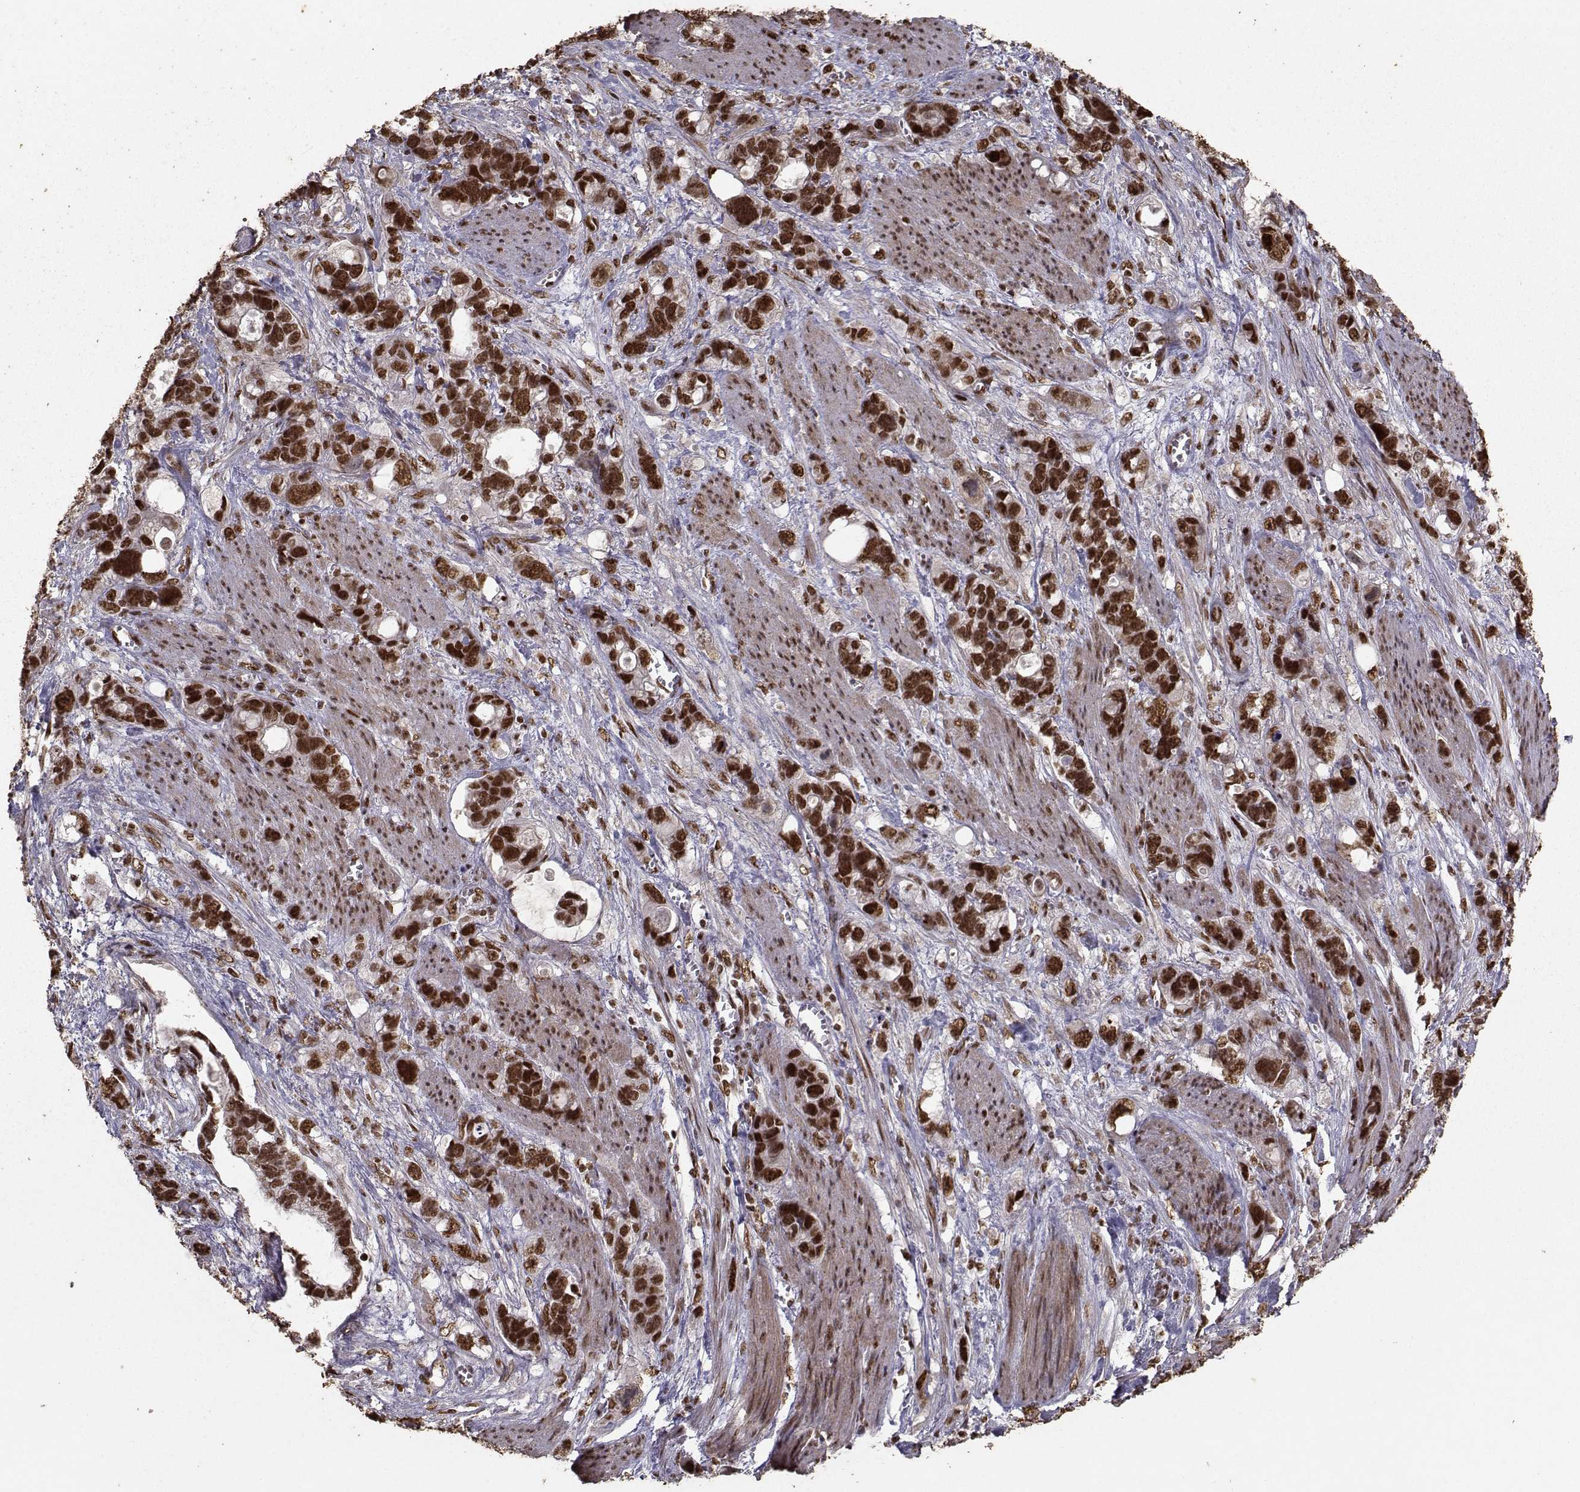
{"staining": {"intensity": "strong", "quantity": ">75%", "location": "nuclear"}, "tissue": "stomach cancer", "cell_type": "Tumor cells", "image_type": "cancer", "snomed": [{"axis": "morphology", "description": "Adenocarcinoma, NOS"}, {"axis": "topography", "description": "Stomach, upper"}], "caption": "A high amount of strong nuclear staining is seen in approximately >75% of tumor cells in stomach cancer tissue.", "gene": "SF1", "patient": {"sex": "female", "age": 81}}